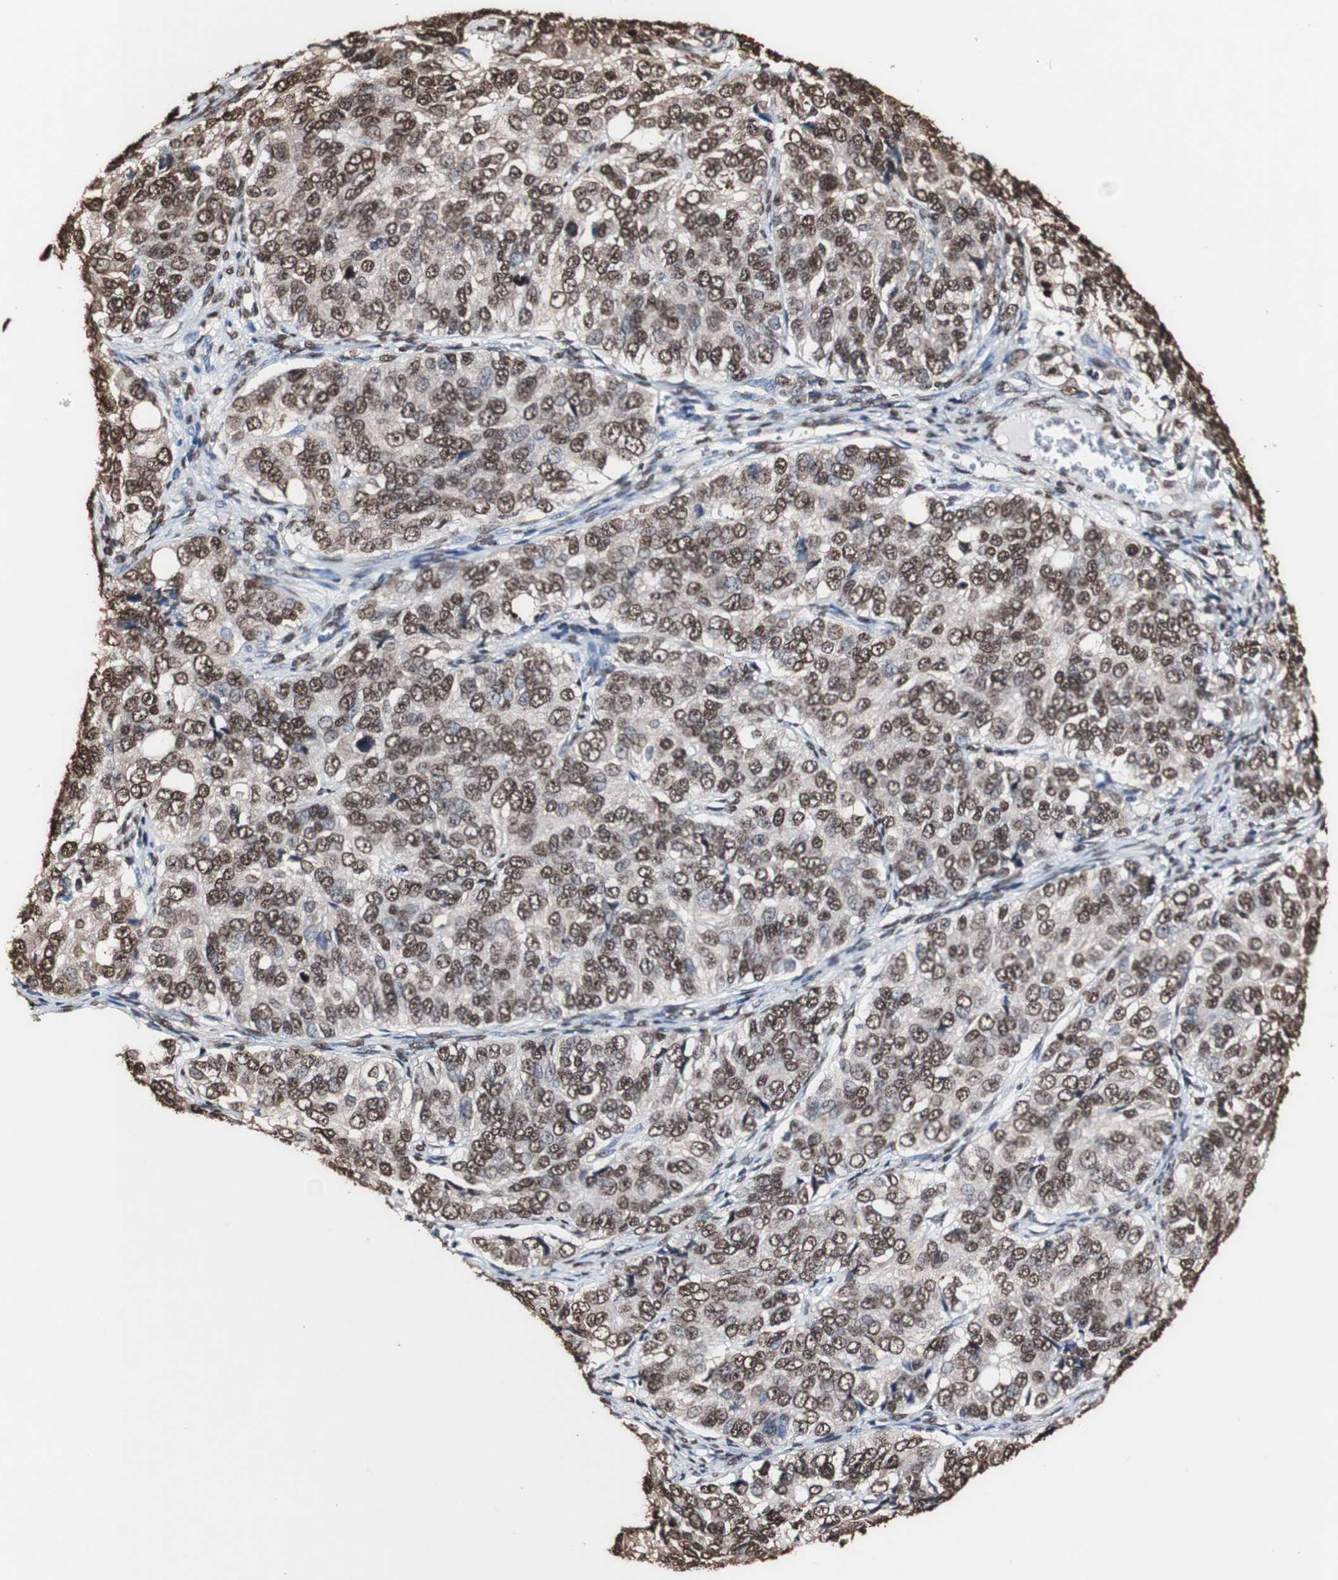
{"staining": {"intensity": "strong", "quantity": ">75%", "location": "cytoplasmic/membranous,nuclear"}, "tissue": "ovarian cancer", "cell_type": "Tumor cells", "image_type": "cancer", "snomed": [{"axis": "morphology", "description": "Carcinoma, endometroid"}, {"axis": "topography", "description": "Ovary"}], "caption": "Tumor cells show high levels of strong cytoplasmic/membranous and nuclear positivity in approximately >75% of cells in ovarian cancer.", "gene": "PIDD1", "patient": {"sex": "female", "age": 51}}